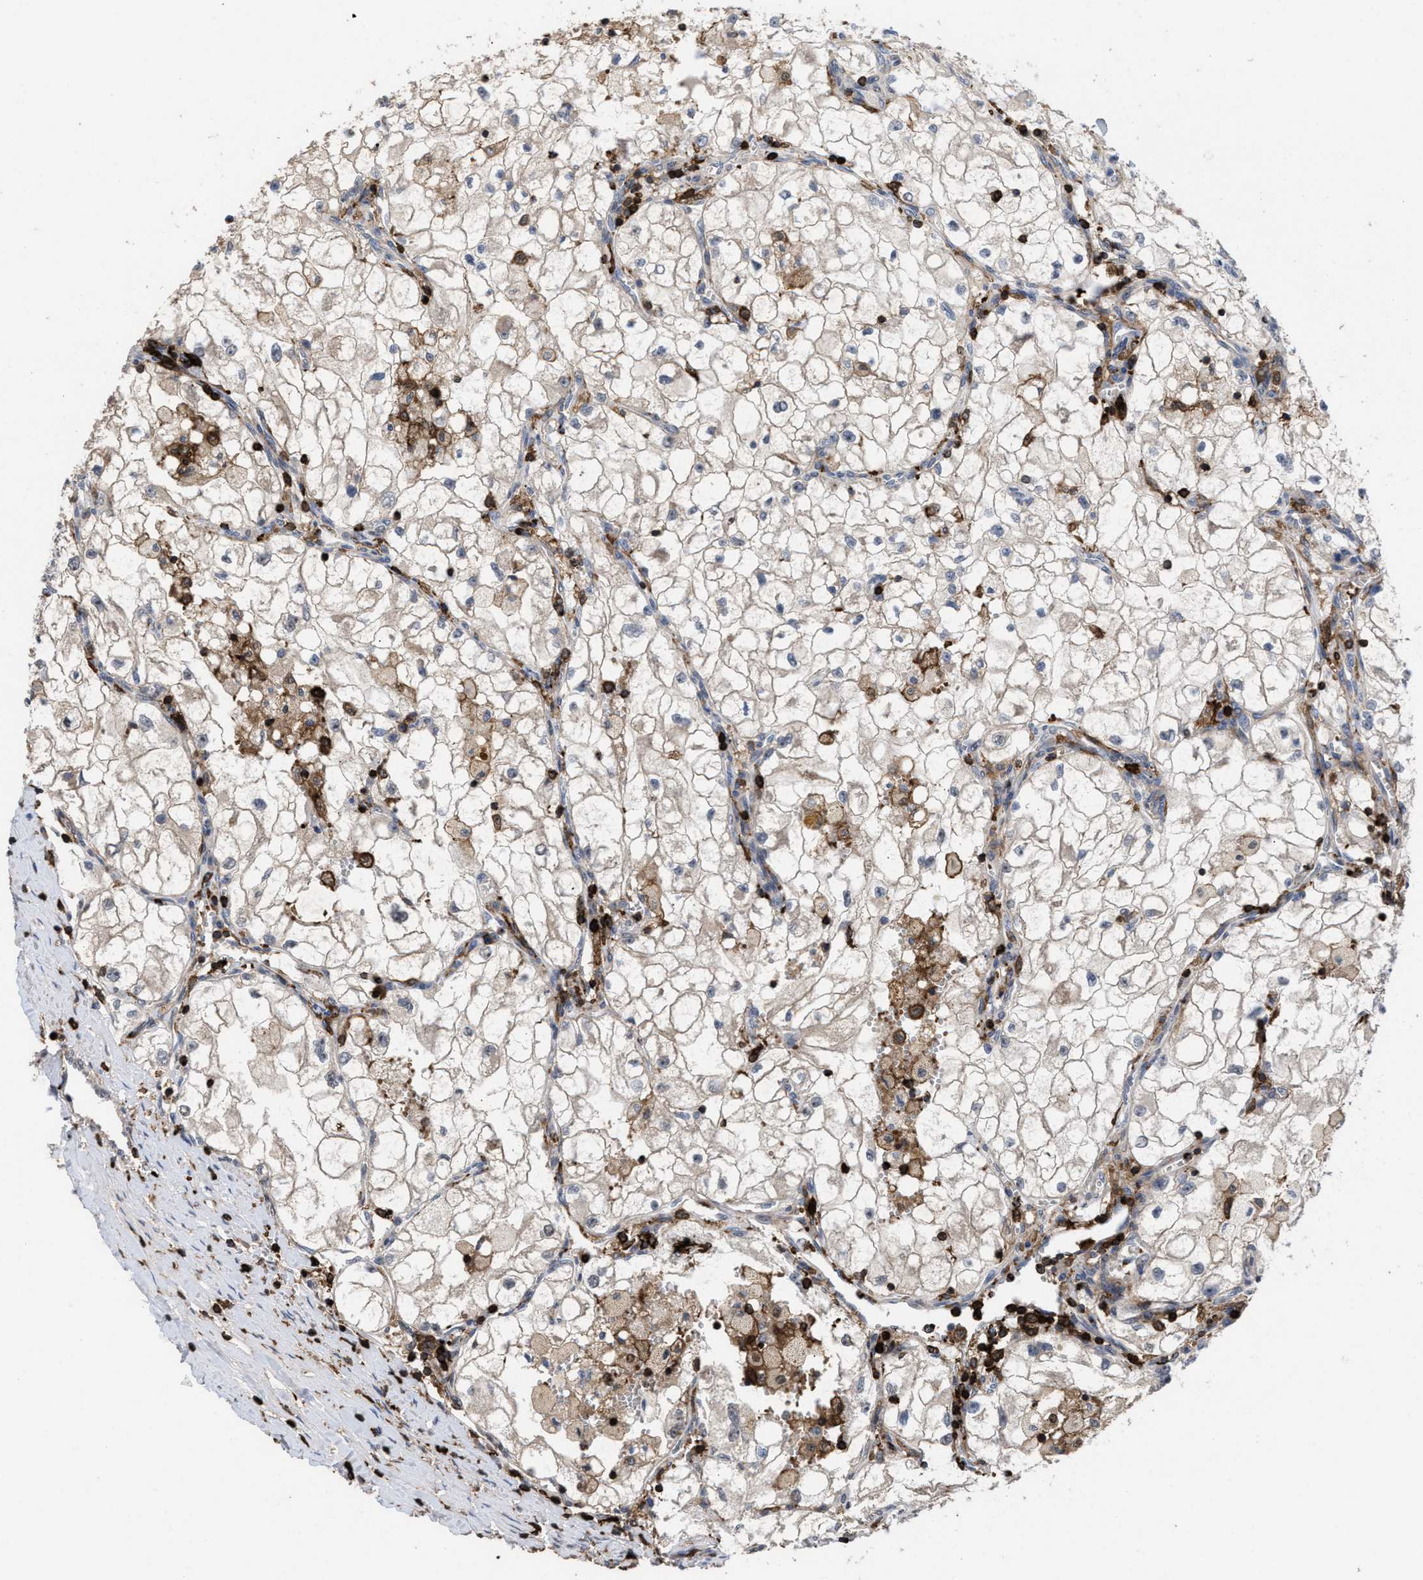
{"staining": {"intensity": "weak", "quantity": "25%-75%", "location": "cytoplasmic/membranous"}, "tissue": "renal cancer", "cell_type": "Tumor cells", "image_type": "cancer", "snomed": [{"axis": "morphology", "description": "Adenocarcinoma, NOS"}, {"axis": "topography", "description": "Kidney"}], "caption": "IHC of human renal adenocarcinoma shows low levels of weak cytoplasmic/membranous positivity in about 25%-75% of tumor cells.", "gene": "PTPRE", "patient": {"sex": "female", "age": 70}}